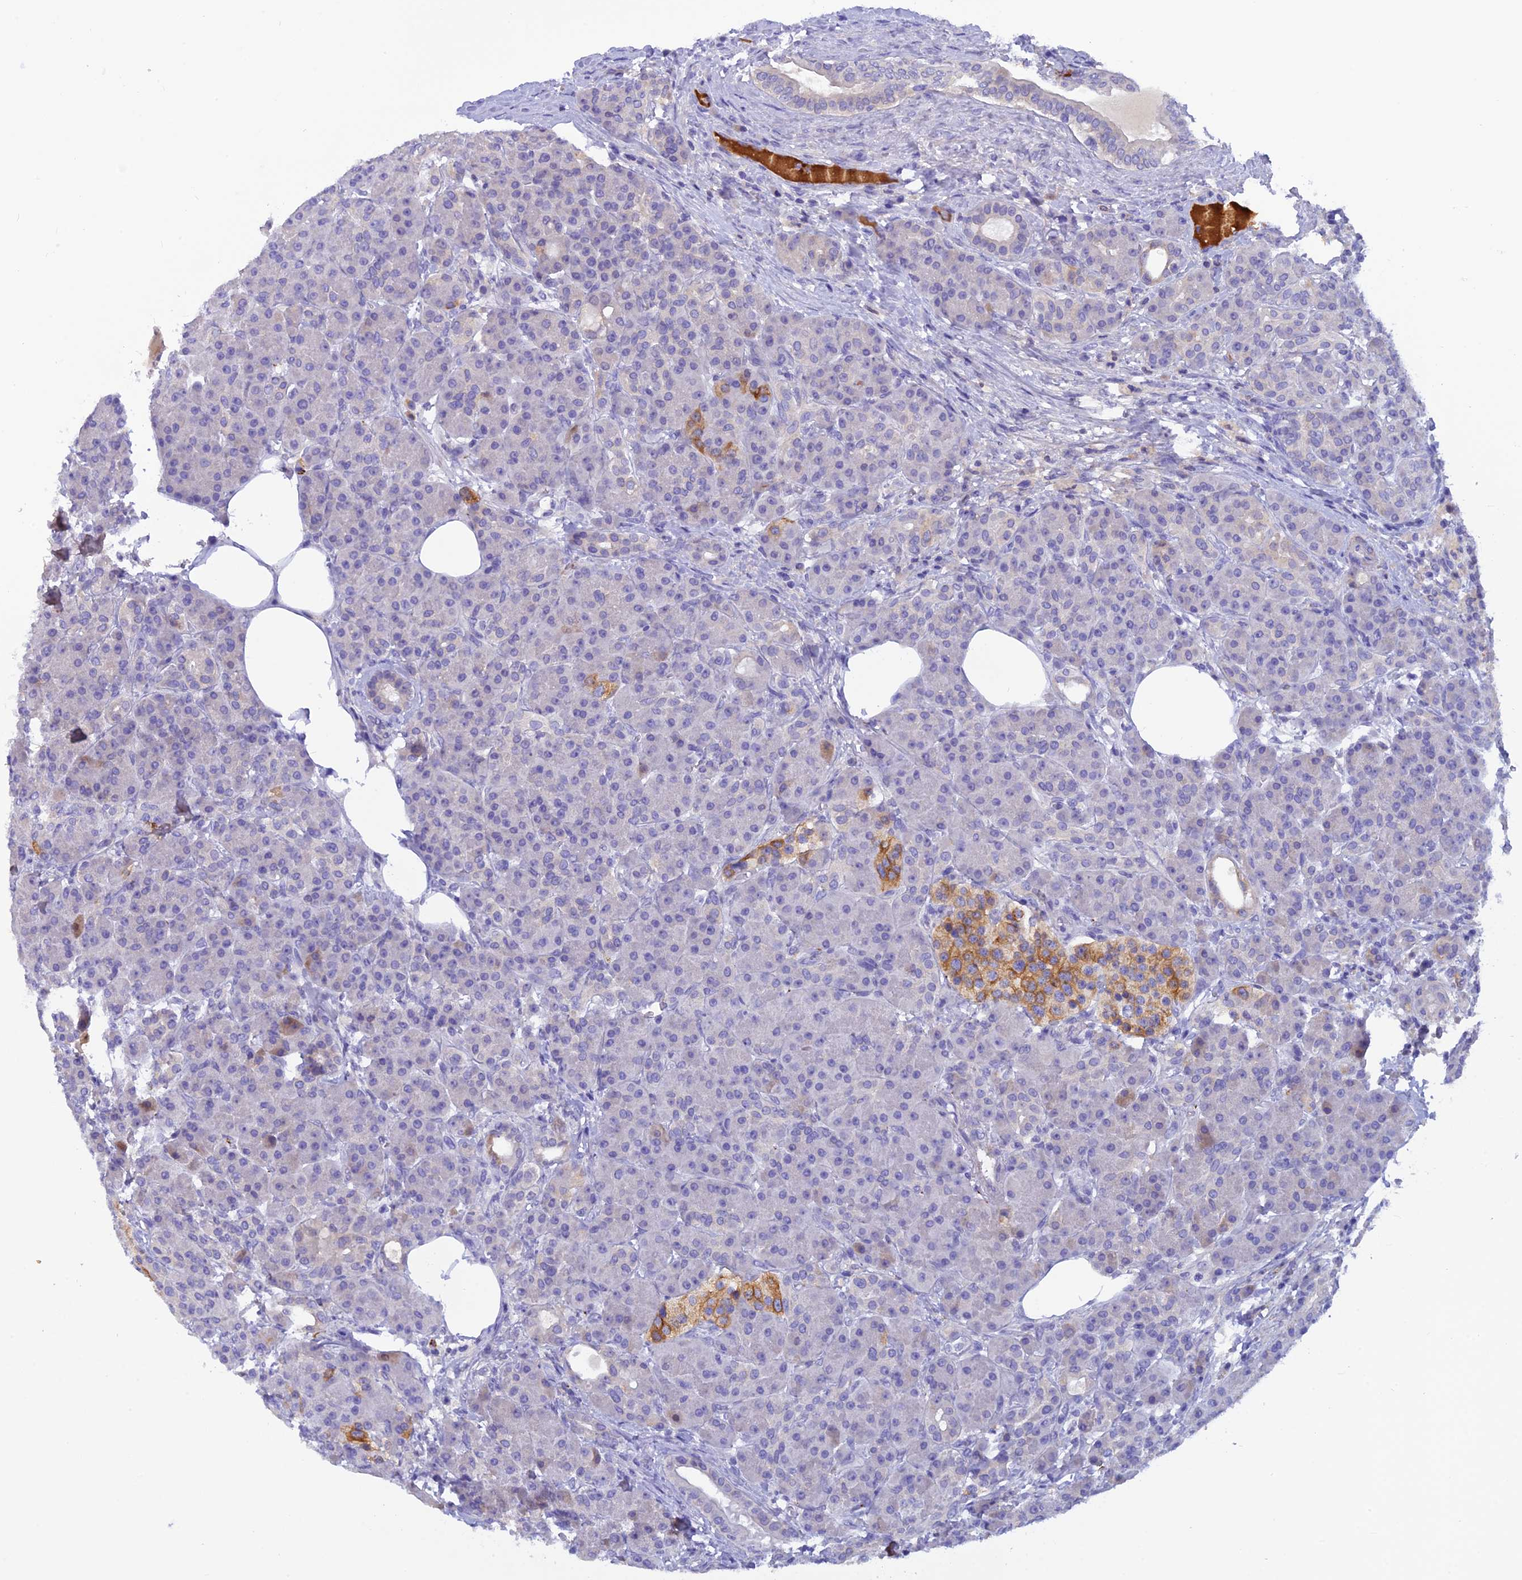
{"staining": {"intensity": "moderate", "quantity": "<25%", "location": "cytoplasmic/membranous"}, "tissue": "pancreas", "cell_type": "Exocrine glandular cells", "image_type": "normal", "snomed": [{"axis": "morphology", "description": "Normal tissue, NOS"}, {"axis": "topography", "description": "Pancreas"}], "caption": "Pancreas stained for a protein (brown) demonstrates moderate cytoplasmic/membranous positive staining in approximately <25% of exocrine glandular cells.", "gene": "PZP", "patient": {"sex": "male", "age": 63}}